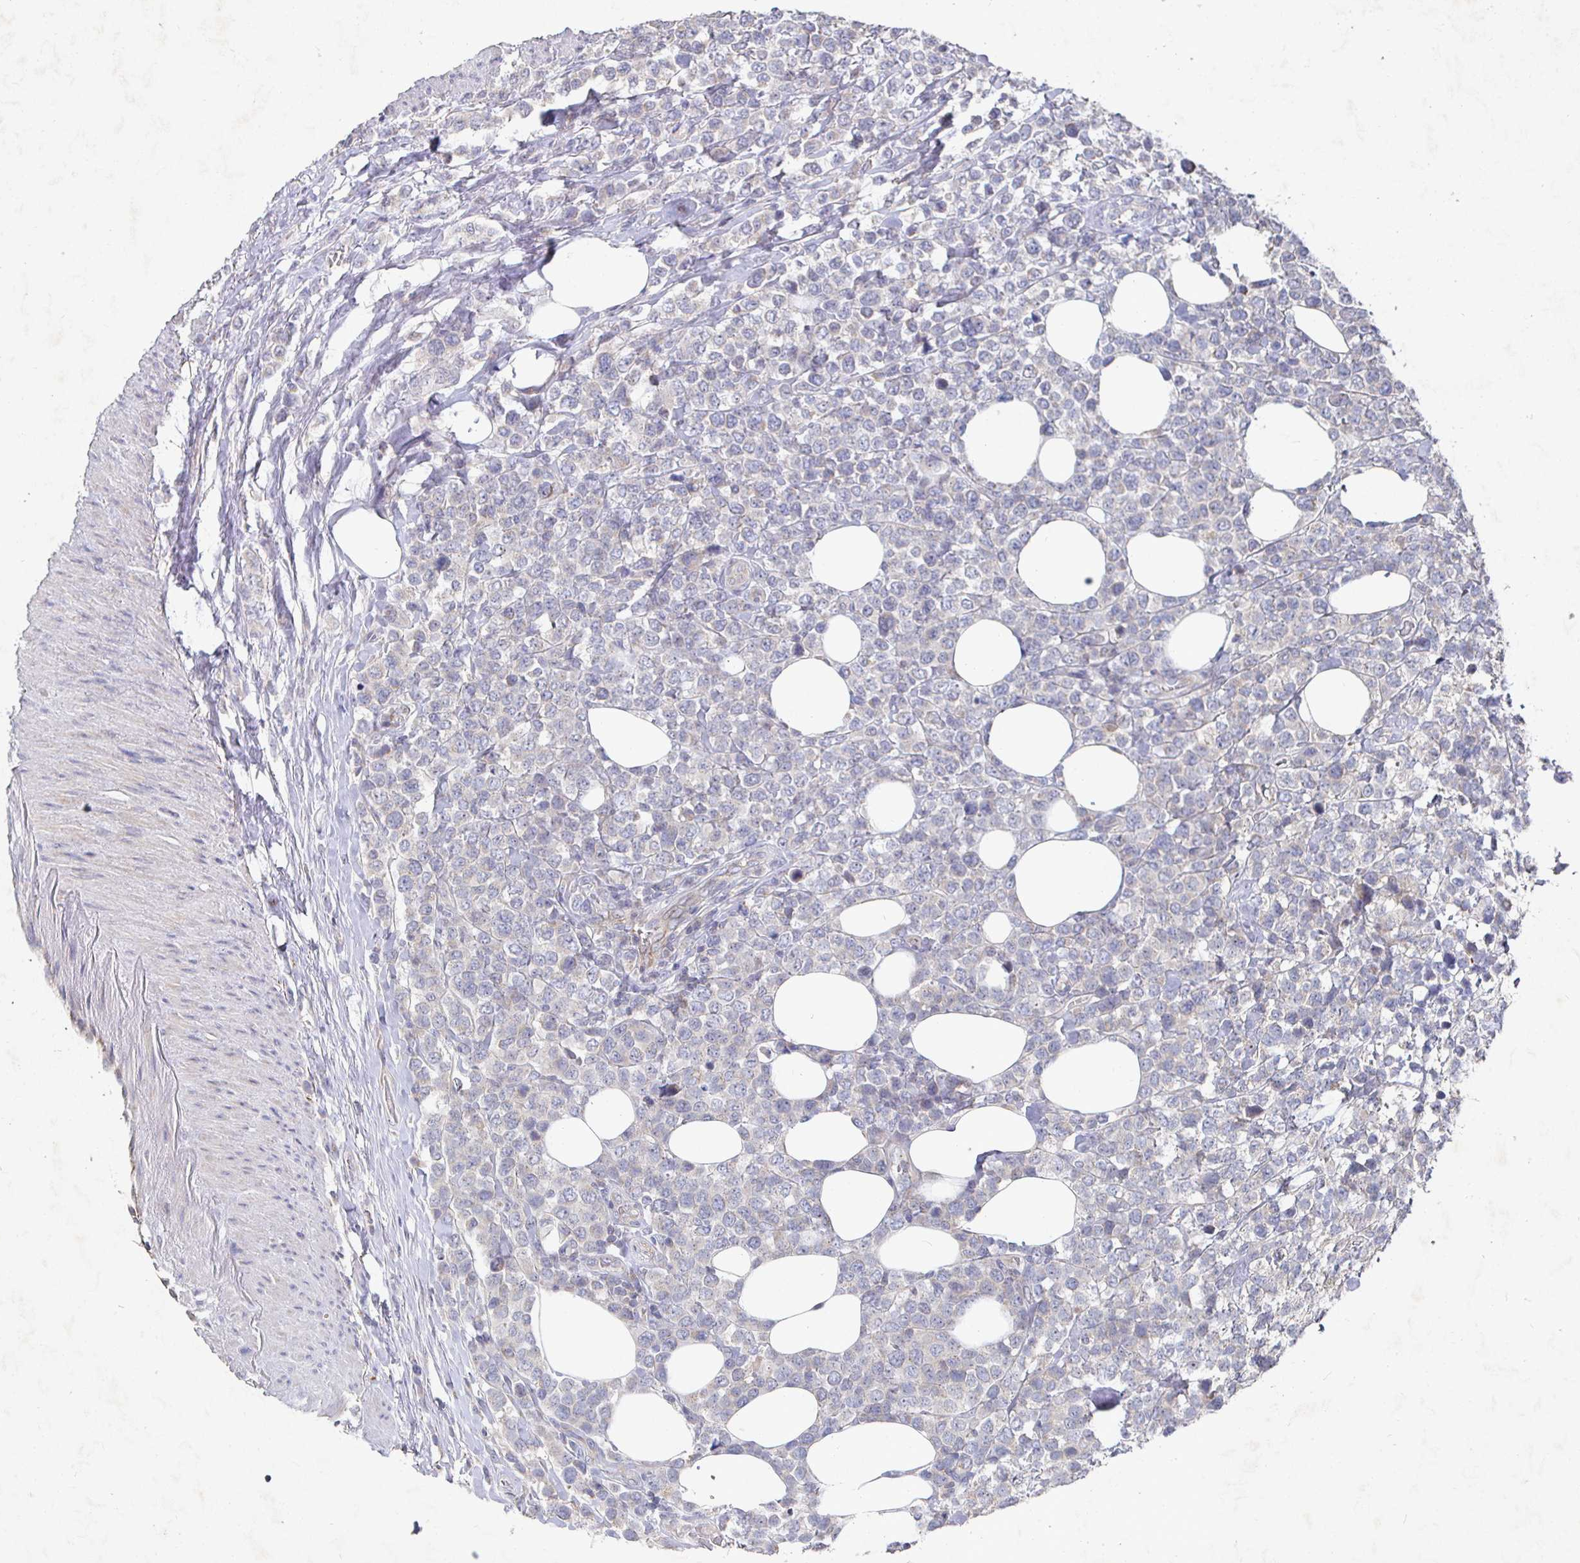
{"staining": {"intensity": "negative", "quantity": "none", "location": "none"}, "tissue": "lymphoma", "cell_type": "Tumor cells", "image_type": "cancer", "snomed": [{"axis": "morphology", "description": "Malignant lymphoma, non-Hodgkin's type, High grade"}, {"axis": "topography", "description": "Soft tissue"}], "caption": "This is an immunohistochemistry photomicrograph of lymphoma. There is no expression in tumor cells.", "gene": "NRSN1", "patient": {"sex": "female", "age": 56}}